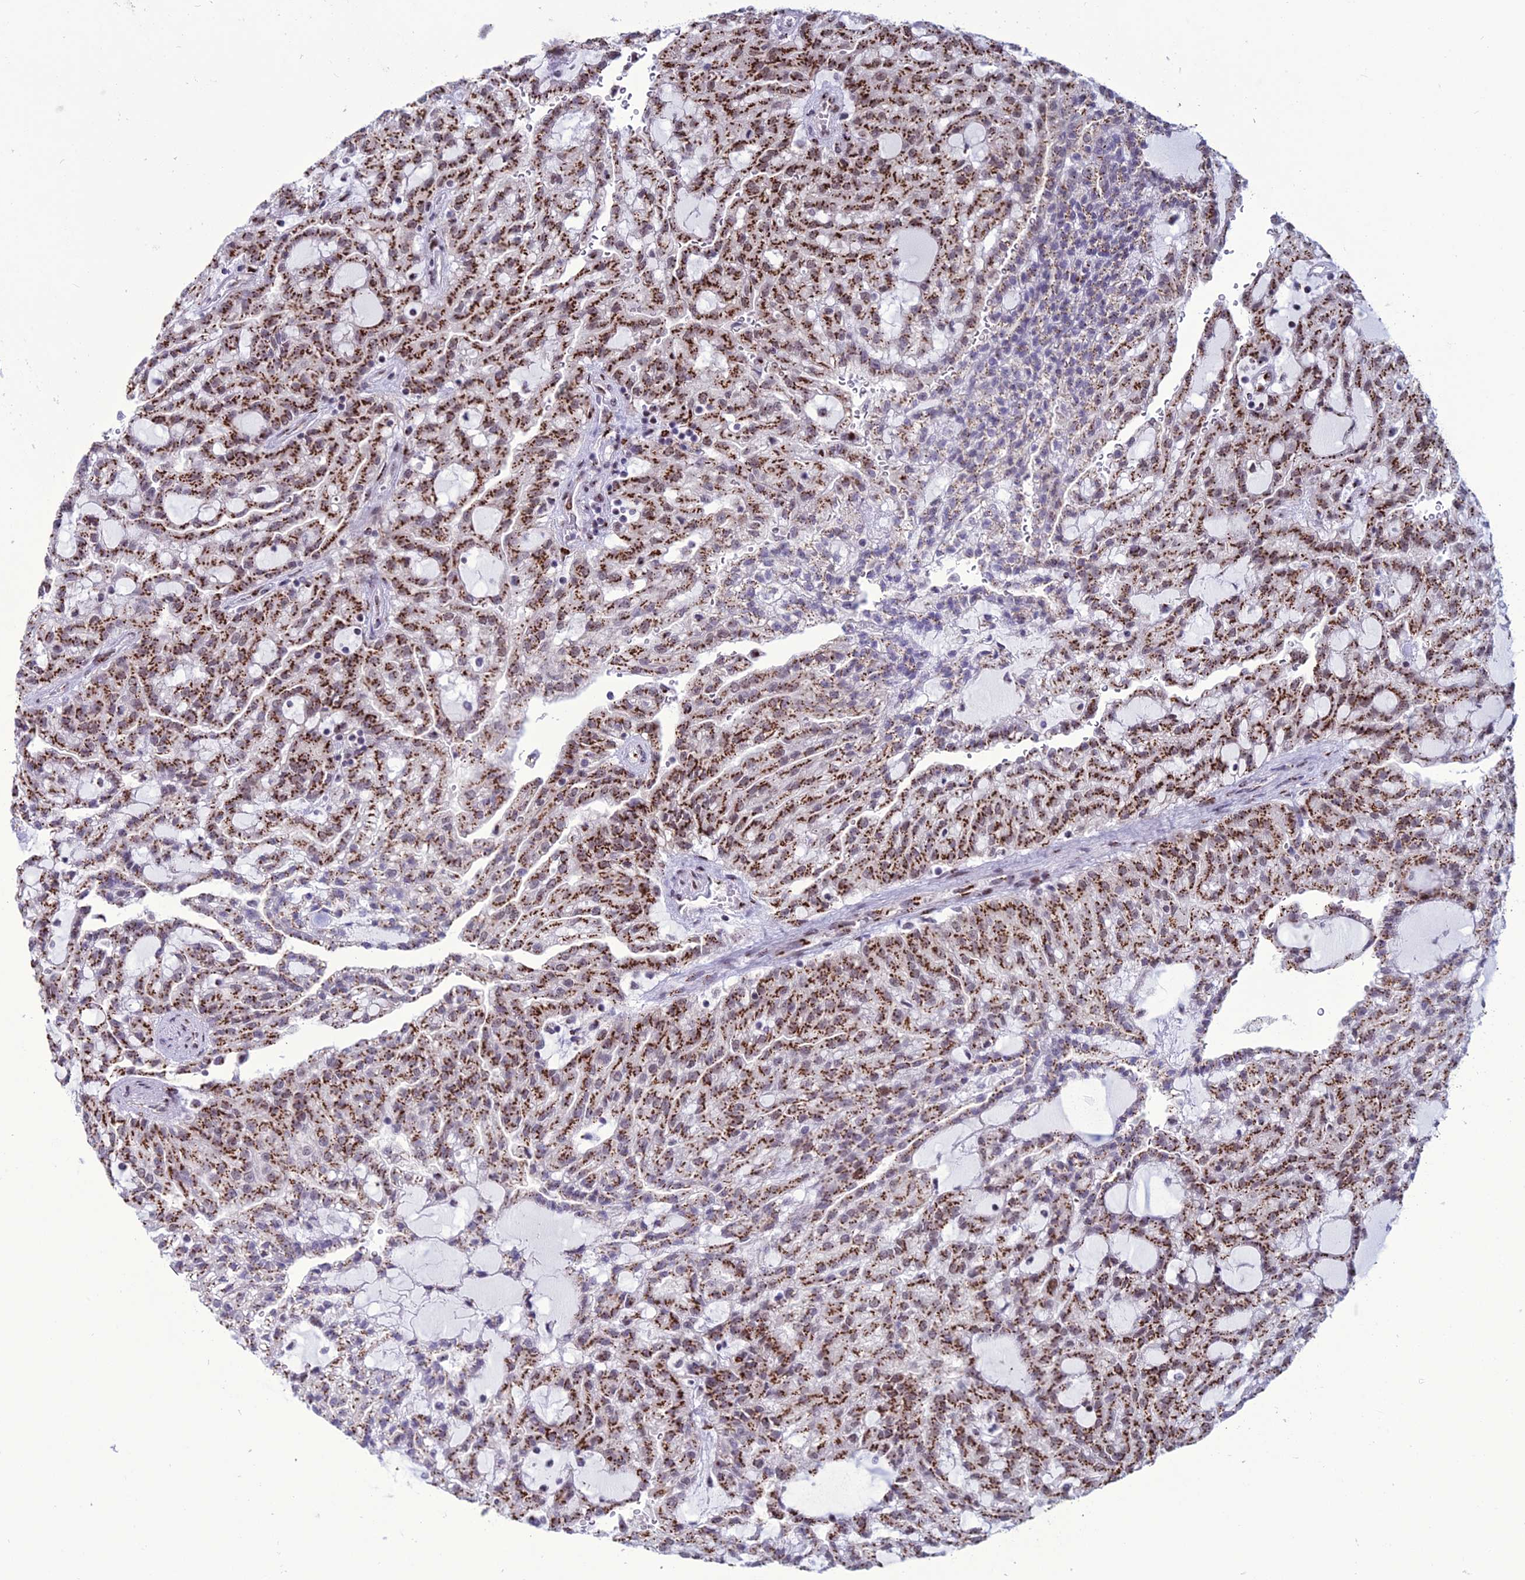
{"staining": {"intensity": "strong", "quantity": ">75%", "location": "cytoplasmic/membranous"}, "tissue": "renal cancer", "cell_type": "Tumor cells", "image_type": "cancer", "snomed": [{"axis": "morphology", "description": "Adenocarcinoma, NOS"}, {"axis": "topography", "description": "Kidney"}], "caption": "Strong cytoplasmic/membranous staining is identified in approximately >75% of tumor cells in renal cancer.", "gene": "PLEKHA4", "patient": {"sex": "male", "age": 63}}